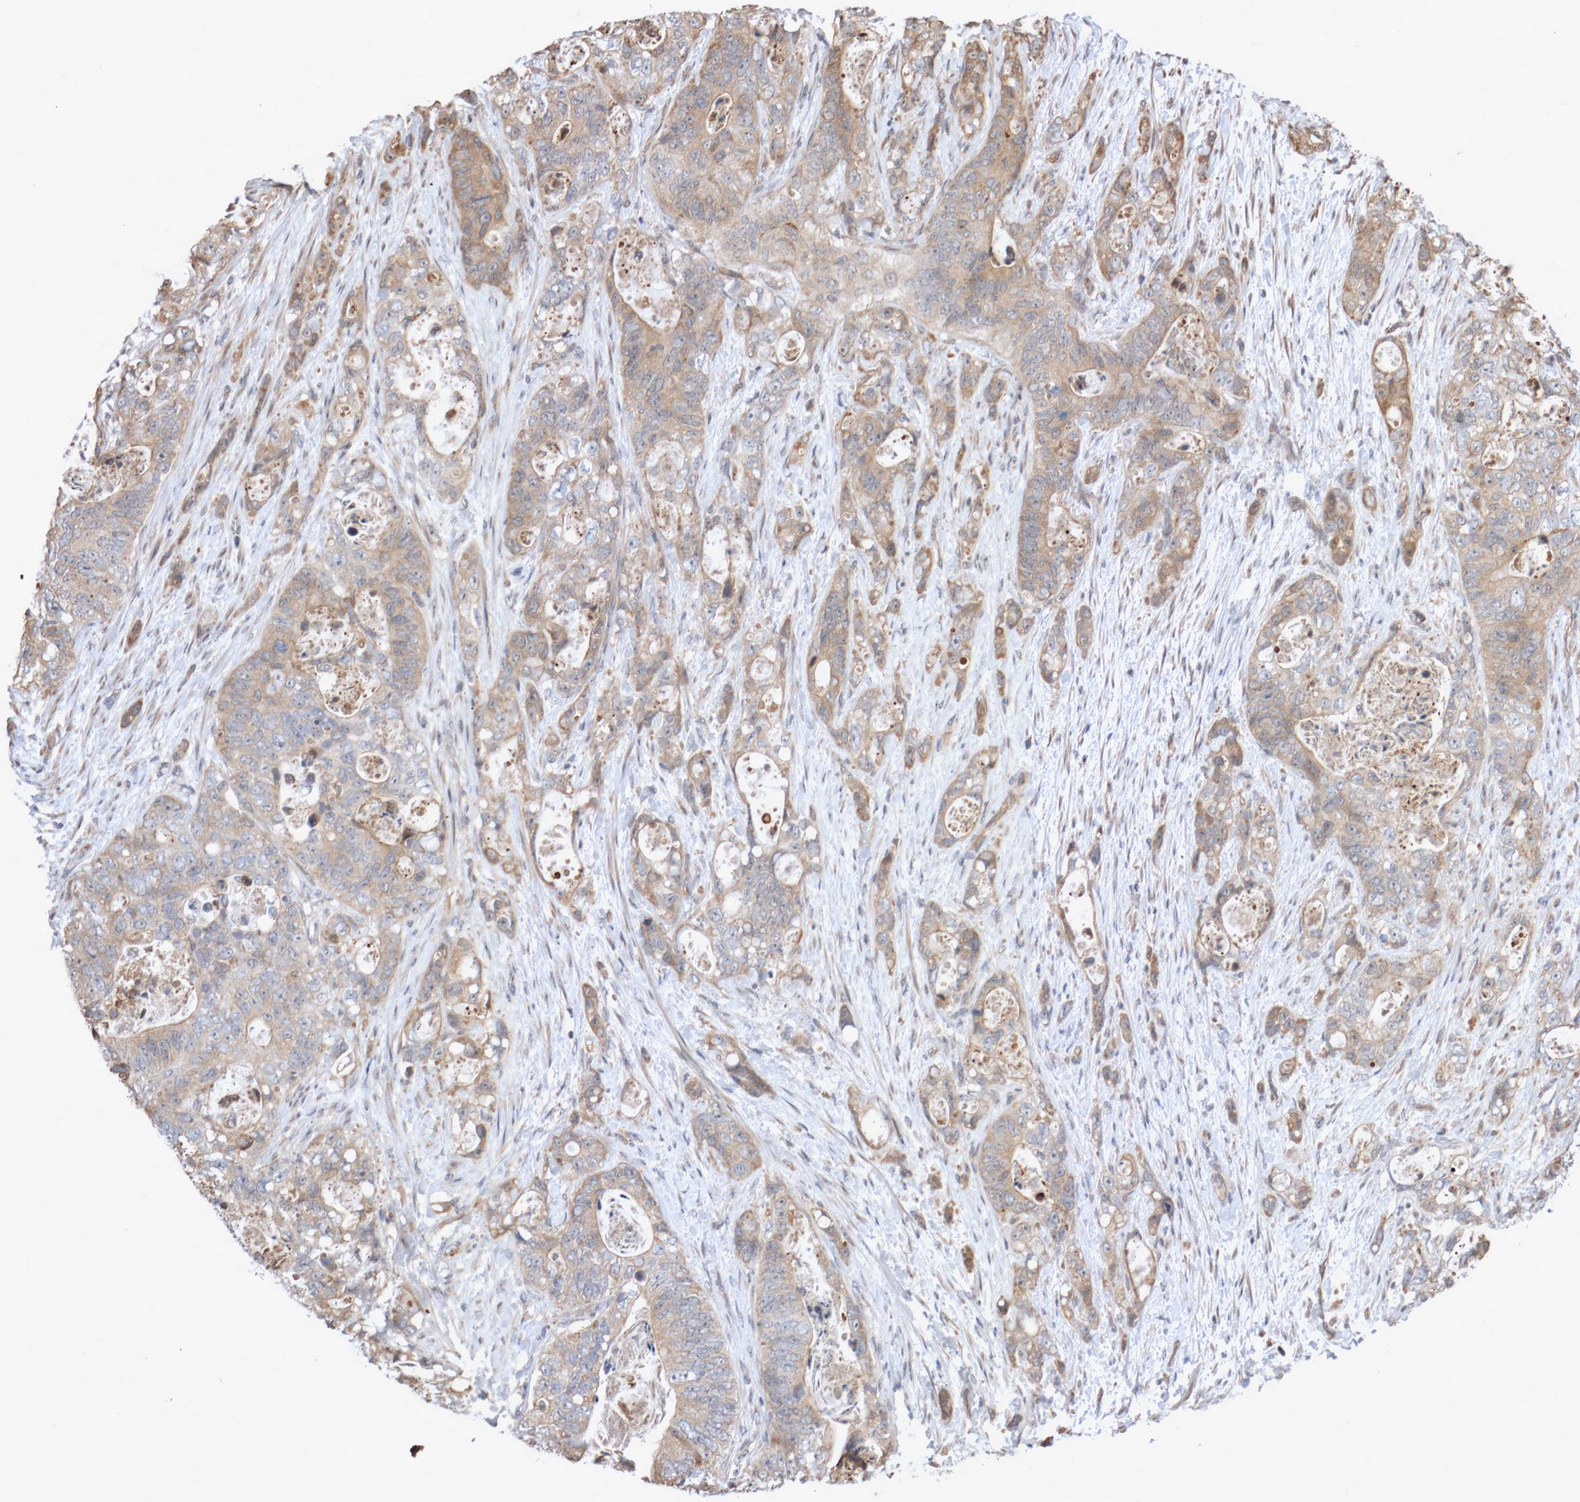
{"staining": {"intensity": "weak", "quantity": ">75%", "location": "cytoplasmic/membranous"}, "tissue": "stomach cancer", "cell_type": "Tumor cells", "image_type": "cancer", "snomed": [{"axis": "morphology", "description": "Normal tissue, NOS"}, {"axis": "morphology", "description": "Adenocarcinoma, NOS"}, {"axis": "topography", "description": "Stomach"}], "caption": "Immunohistochemical staining of stomach adenocarcinoma reveals weak cytoplasmic/membranous protein expression in about >75% of tumor cells.", "gene": "DPH7", "patient": {"sex": "female", "age": 89}}